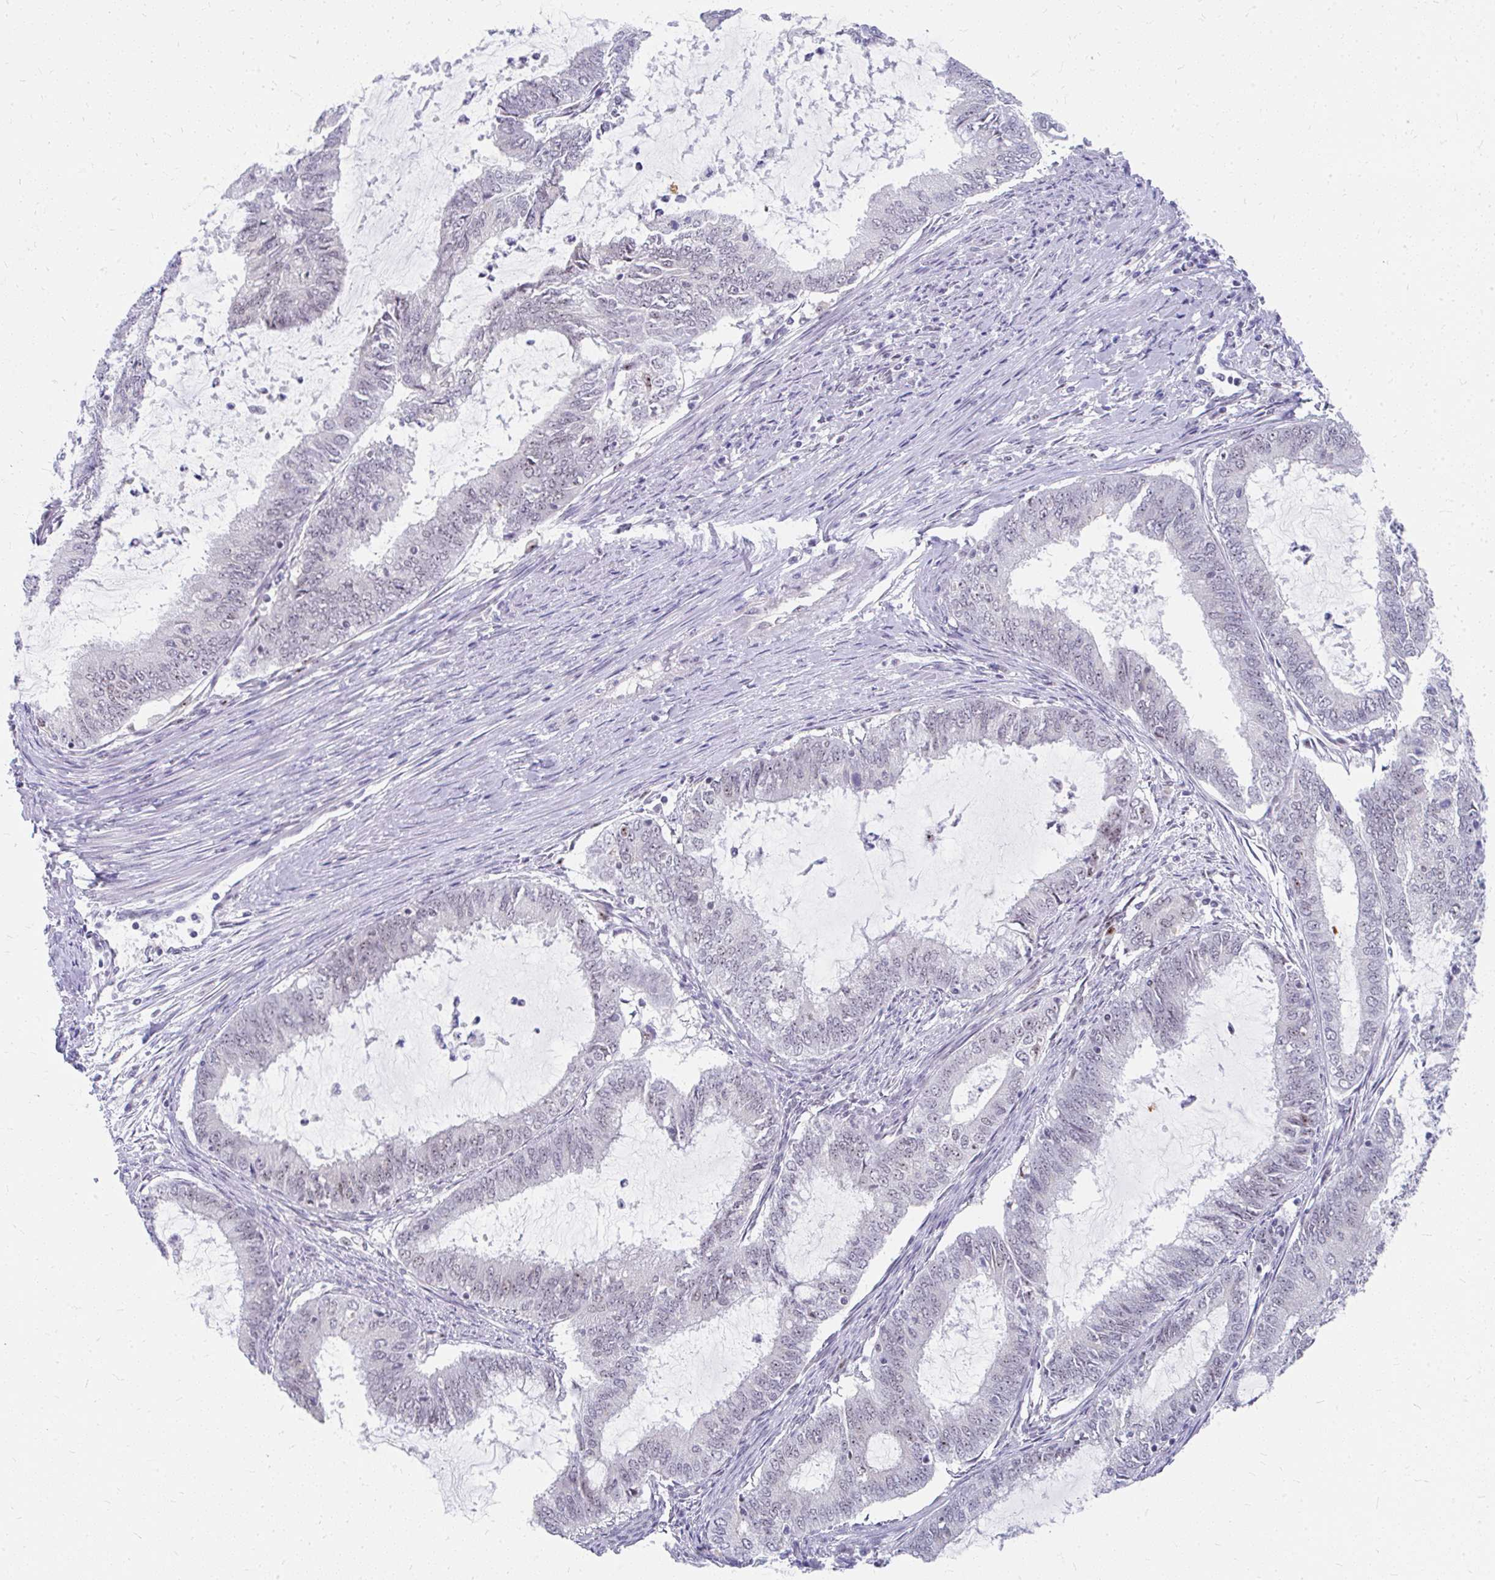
{"staining": {"intensity": "moderate", "quantity": "<25%", "location": "nuclear"}, "tissue": "endometrial cancer", "cell_type": "Tumor cells", "image_type": "cancer", "snomed": [{"axis": "morphology", "description": "Adenocarcinoma, NOS"}, {"axis": "topography", "description": "Endometrium"}], "caption": "Adenocarcinoma (endometrial) stained for a protein (brown) displays moderate nuclear positive expression in approximately <25% of tumor cells.", "gene": "GTF2H1", "patient": {"sex": "female", "age": 51}}